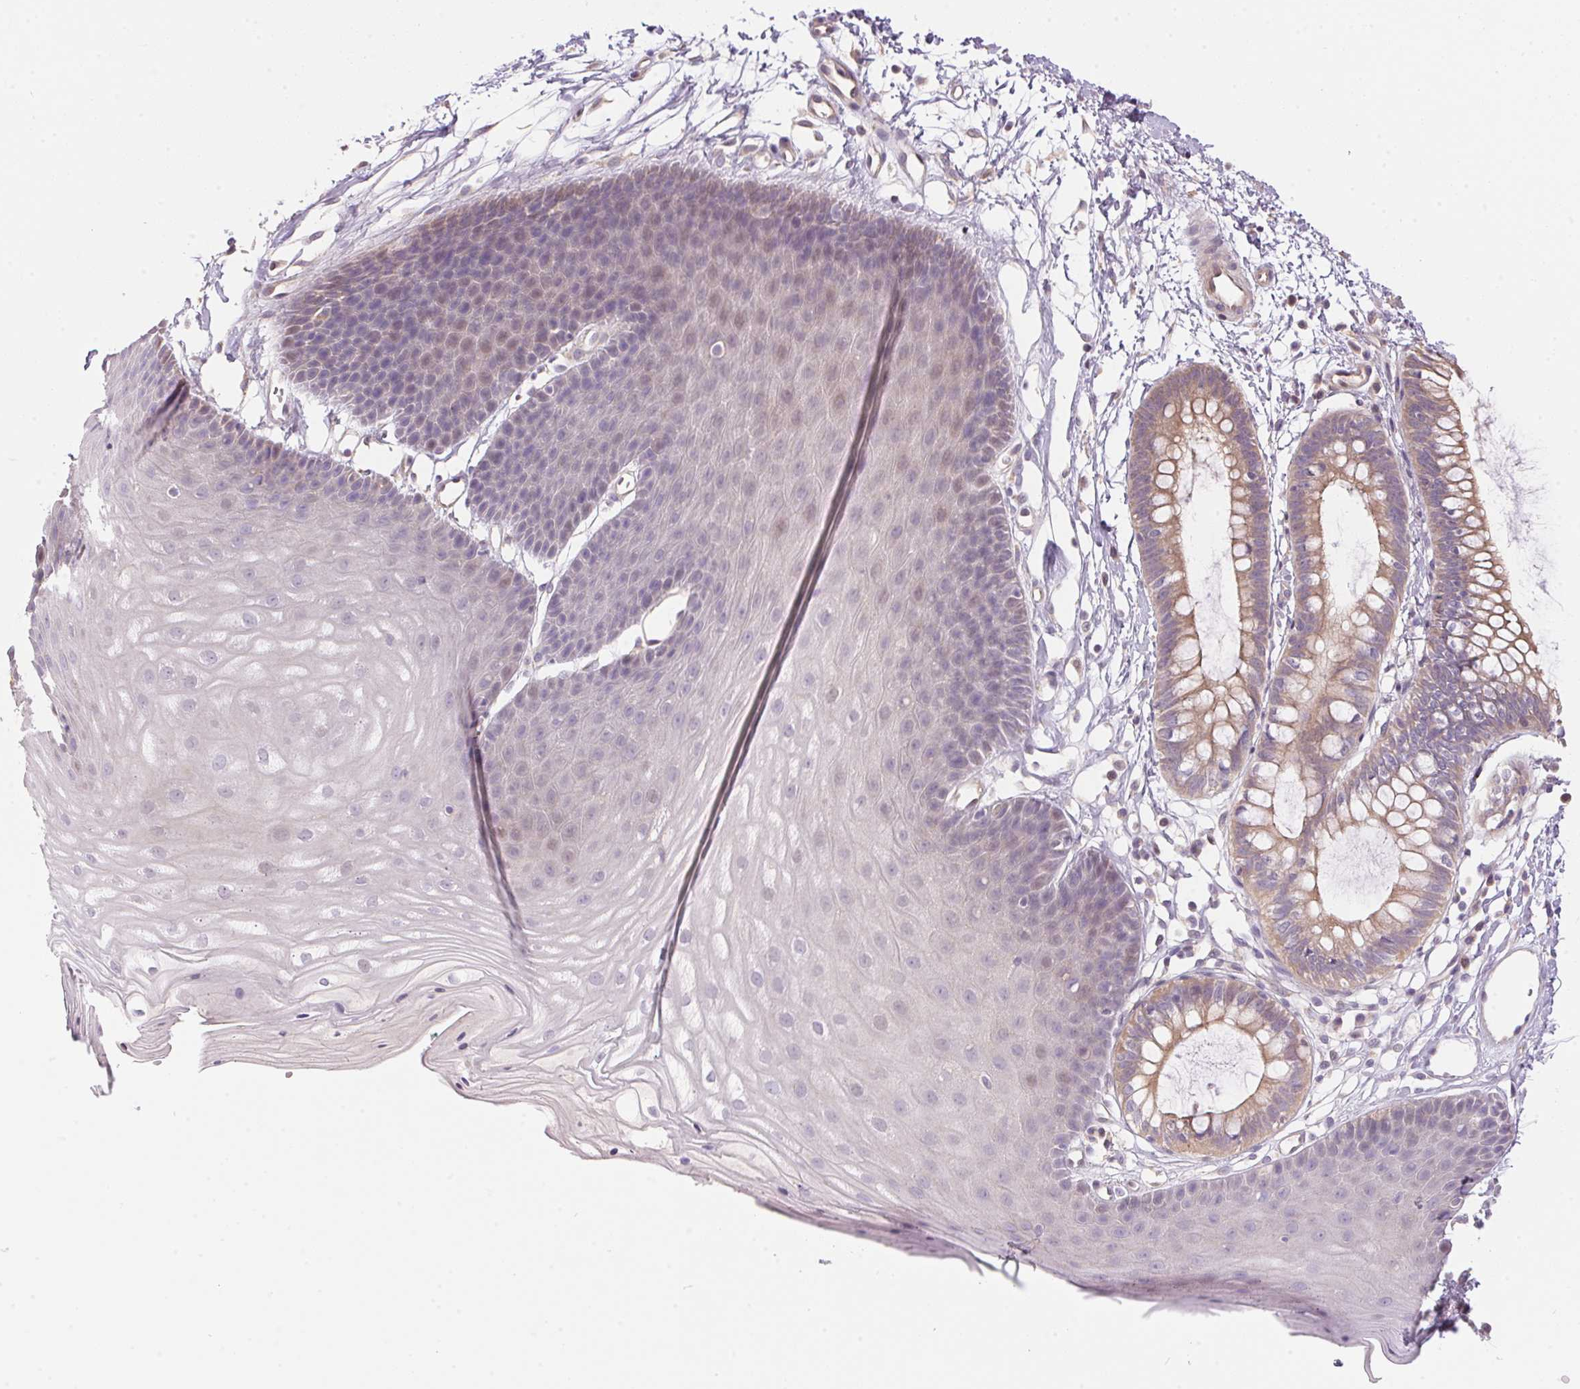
{"staining": {"intensity": "negative", "quantity": "none", "location": "none"}, "tissue": "skin", "cell_type": "Epidermal cells", "image_type": "normal", "snomed": [{"axis": "morphology", "description": "Normal tissue, NOS"}, {"axis": "topography", "description": "Anal"}], "caption": "The immunohistochemistry (IHC) micrograph has no significant staining in epidermal cells of skin. Brightfield microscopy of immunohistochemistry (IHC) stained with DAB (brown) and hematoxylin (blue), captured at high magnification.", "gene": "UNC13B", "patient": {"sex": "male", "age": 53}}